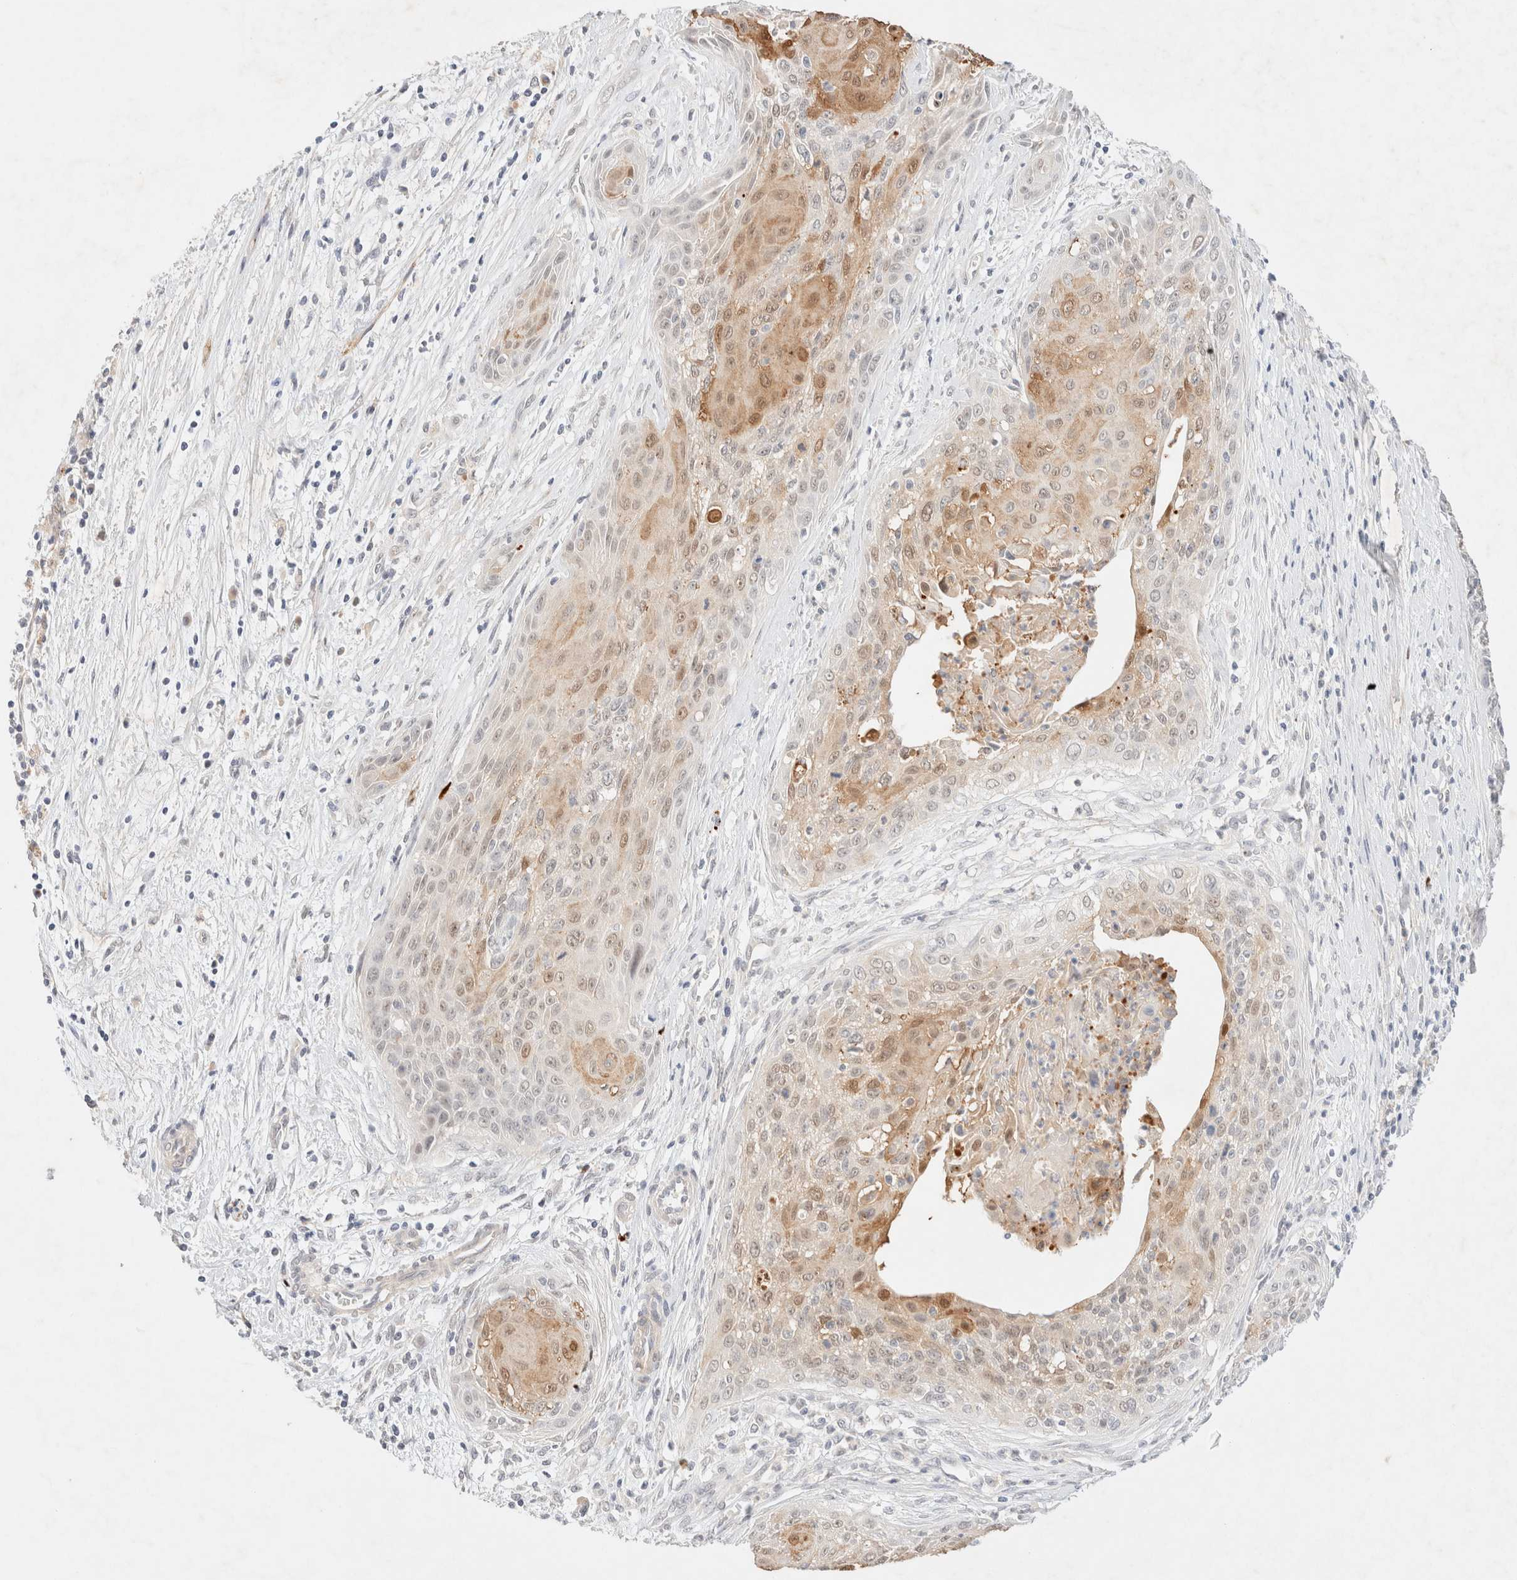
{"staining": {"intensity": "weak", "quantity": "25%-75%", "location": "cytoplasmic/membranous,nuclear"}, "tissue": "cervical cancer", "cell_type": "Tumor cells", "image_type": "cancer", "snomed": [{"axis": "morphology", "description": "Squamous cell carcinoma, NOS"}, {"axis": "topography", "description": "Cervix"}], "caption": "Cervical squamous cell carcinoma stained with a protein marker exhibits weak staining in tumor cells.", "gene": "SNTB1", "patient": {"sex": "female", "age": 55}}